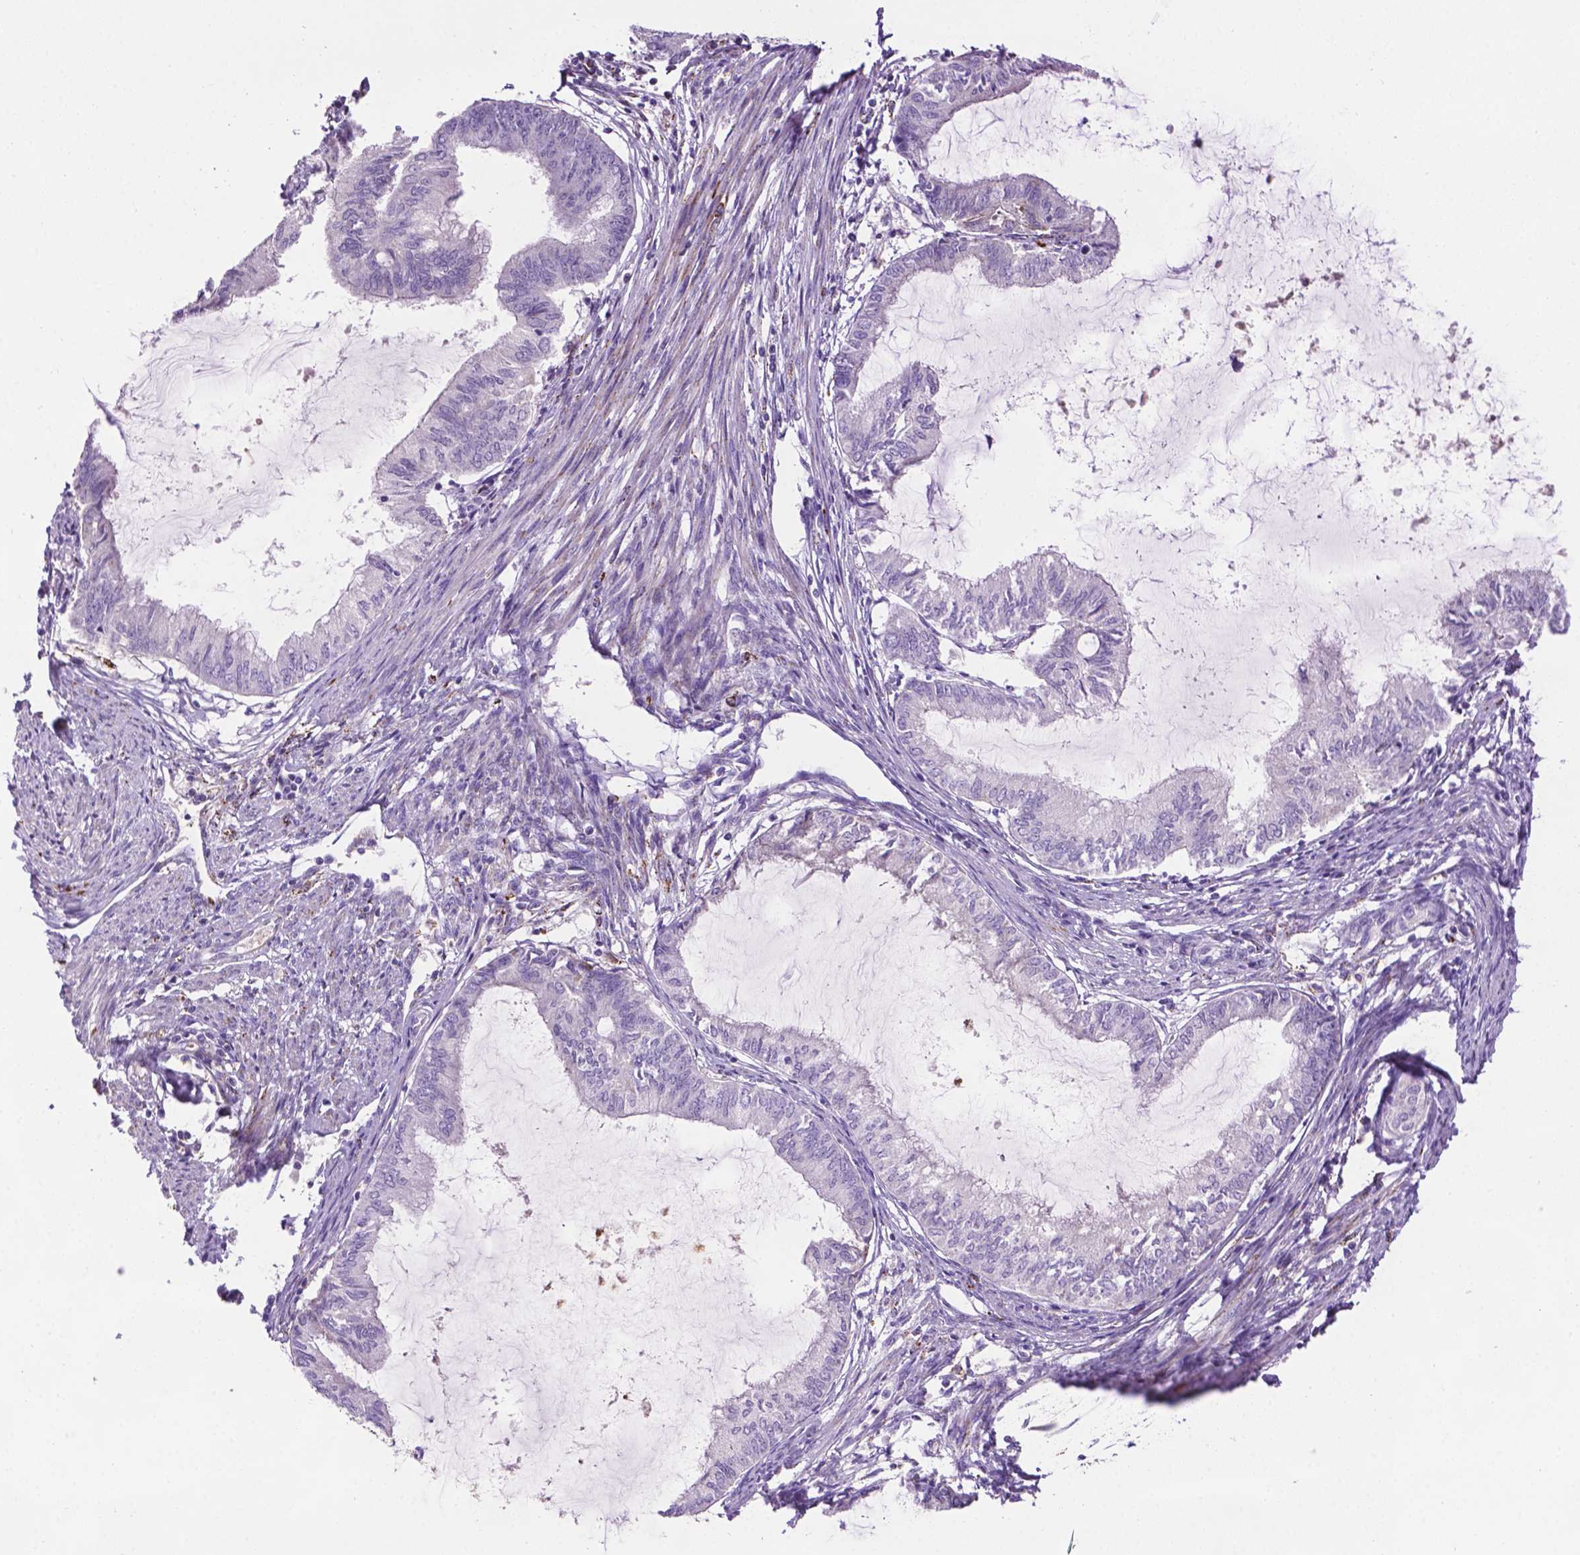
{"staining": {"intensity": "negative", "quantity": "none", "location": "none"}, "tissue": "endometrial cancer", "cell_type": "Tumor cells", "image_type": "cancer", "snomed": [{"axis": "morphology", "description": "Adenocarcinoma, NOS"}, {"axis": "topography", "description": "Endometrium"}], "caption": "Tumor cells show no significant protein expression in endometrial adenocarcinoma.", "gene": "TMEM132E", "patient": {"sex": "female", "age": 86}}